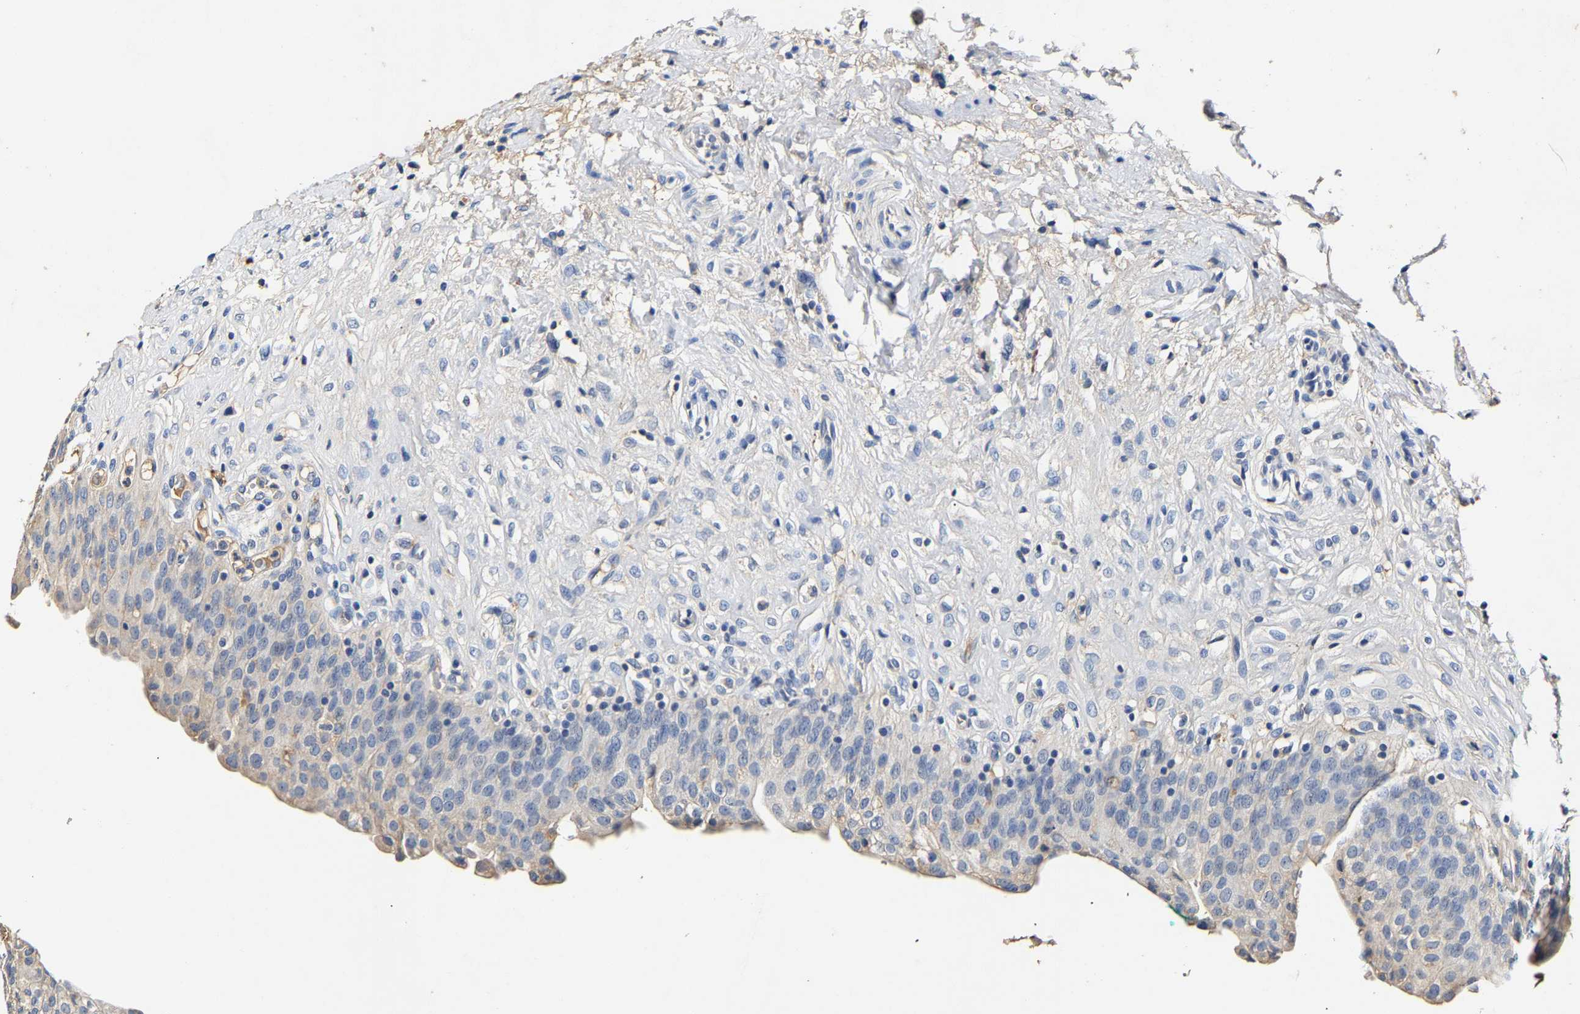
{"staining": {"intensity": "negative", "quantity": "none", "location": "none"}, "tissue": "urinary bladder", "cell_type": "Urothelial cells", "image_type": "normal", "snomed": [{"axis": "morphology", "description": "Urothelial carcinoma, High grade"}, {"axis": "topography", "description": "Urinary bladder"}], "caption": "Immunohistochemical staining of normal urinary bladder displays no significant staining in urothelial cells. The staining is performed using DAB (3,3'-diaminobenzidine) brown chromogen with nuclei counter-stained in using hematoxylin.", "gene": "SLCO2B1", "patient": {"sex": "male", "age": 46}}